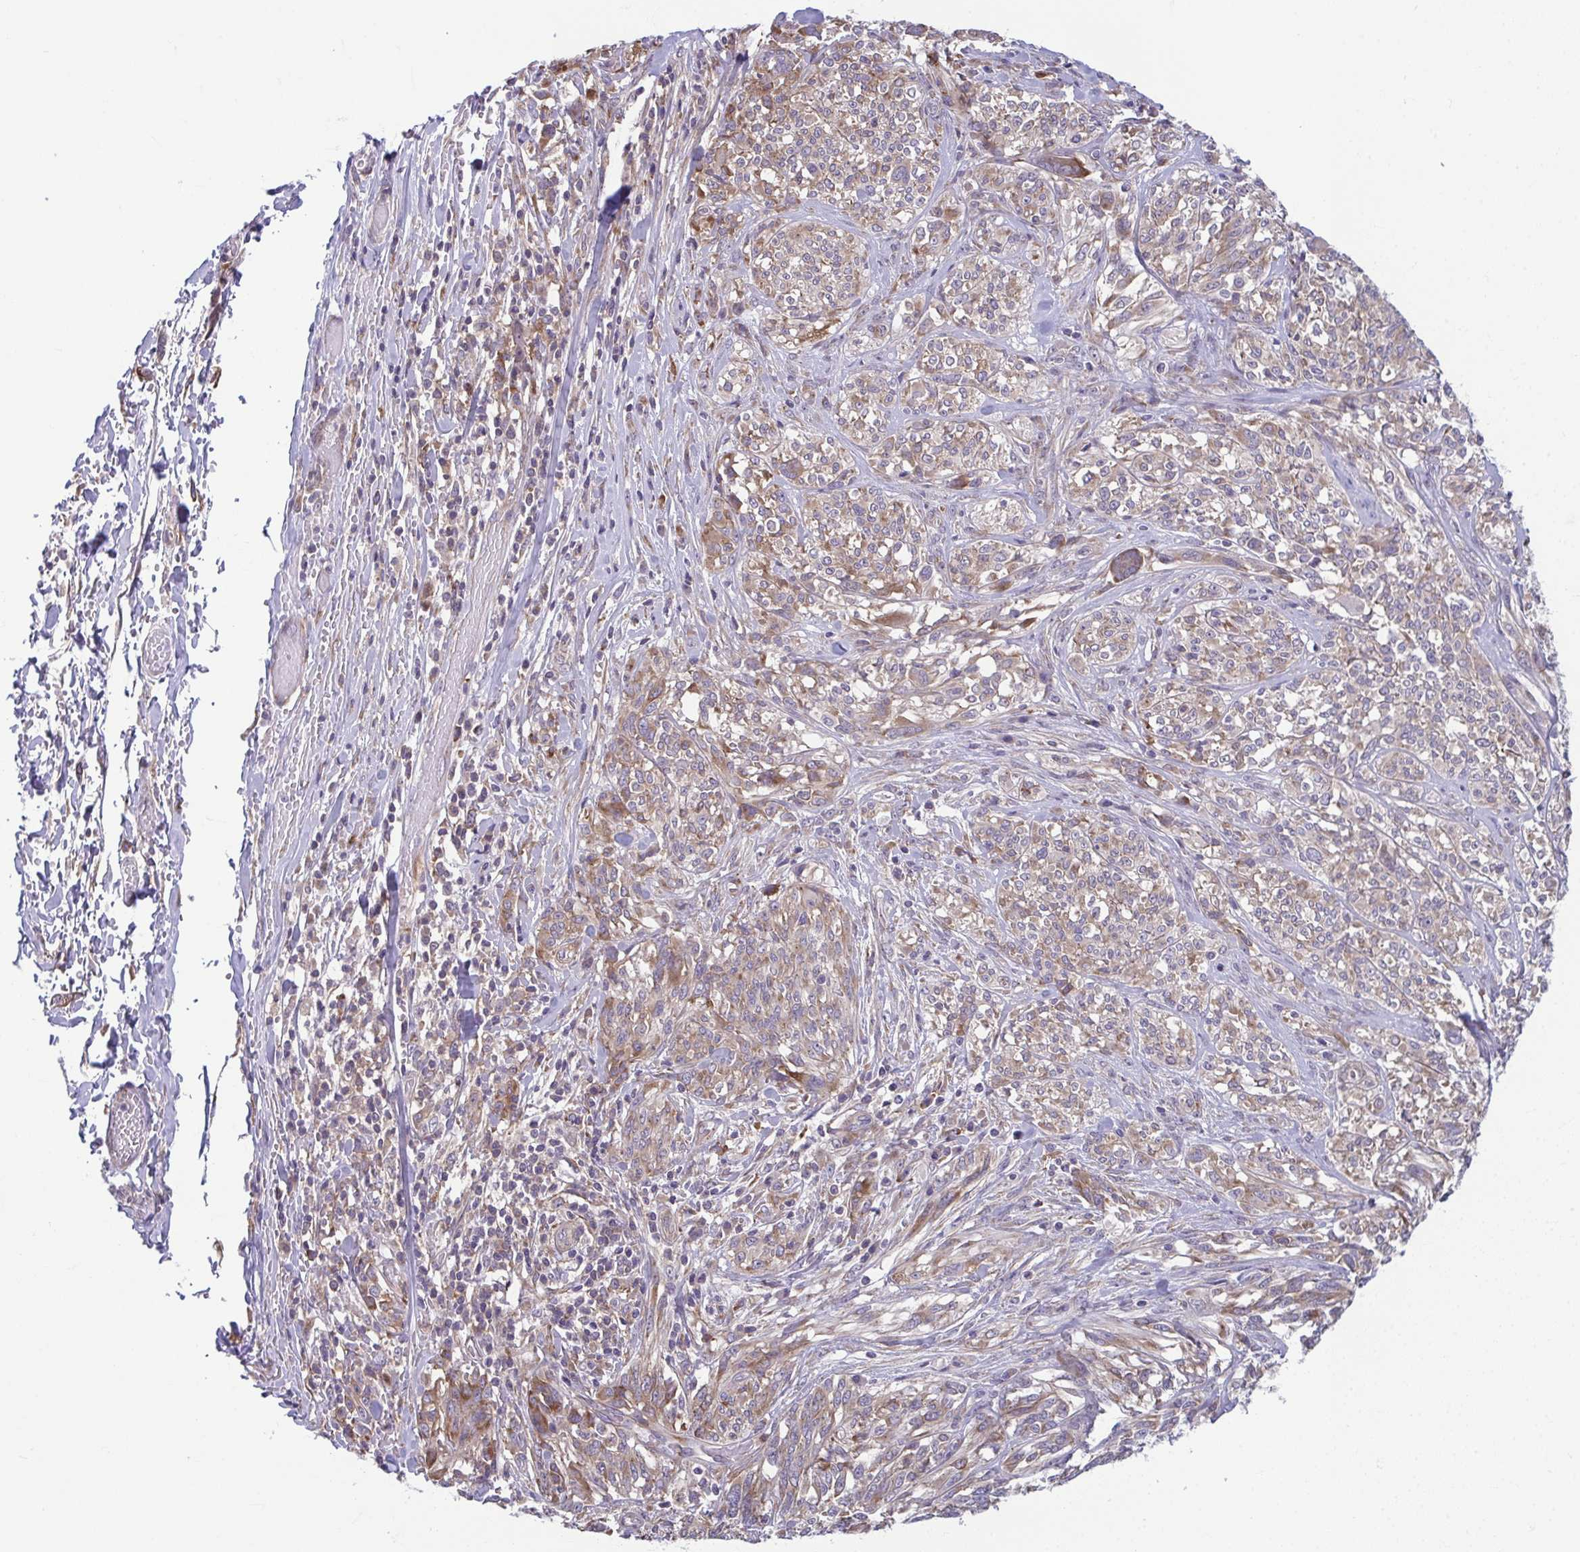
{"staining": {"intensity": "weak", "quantity": ">75%", "location": "cytoplasmic/membranous"}, "tissue": "melanoma", "cell_type": "Tumor cells", "image_type": "cancer", "snomed": [{"axis": "morphology", "description": "Malignant melanoma, NOS"}, {"axis": "topography", "description": "Skin"}], "caption": "Weak cytoplasmic/membranous expression is appreciated in about >75% of tumor cells in melanoma.", "gene": "TMEM108", "patient": {"sex": "female", "age": 91}}